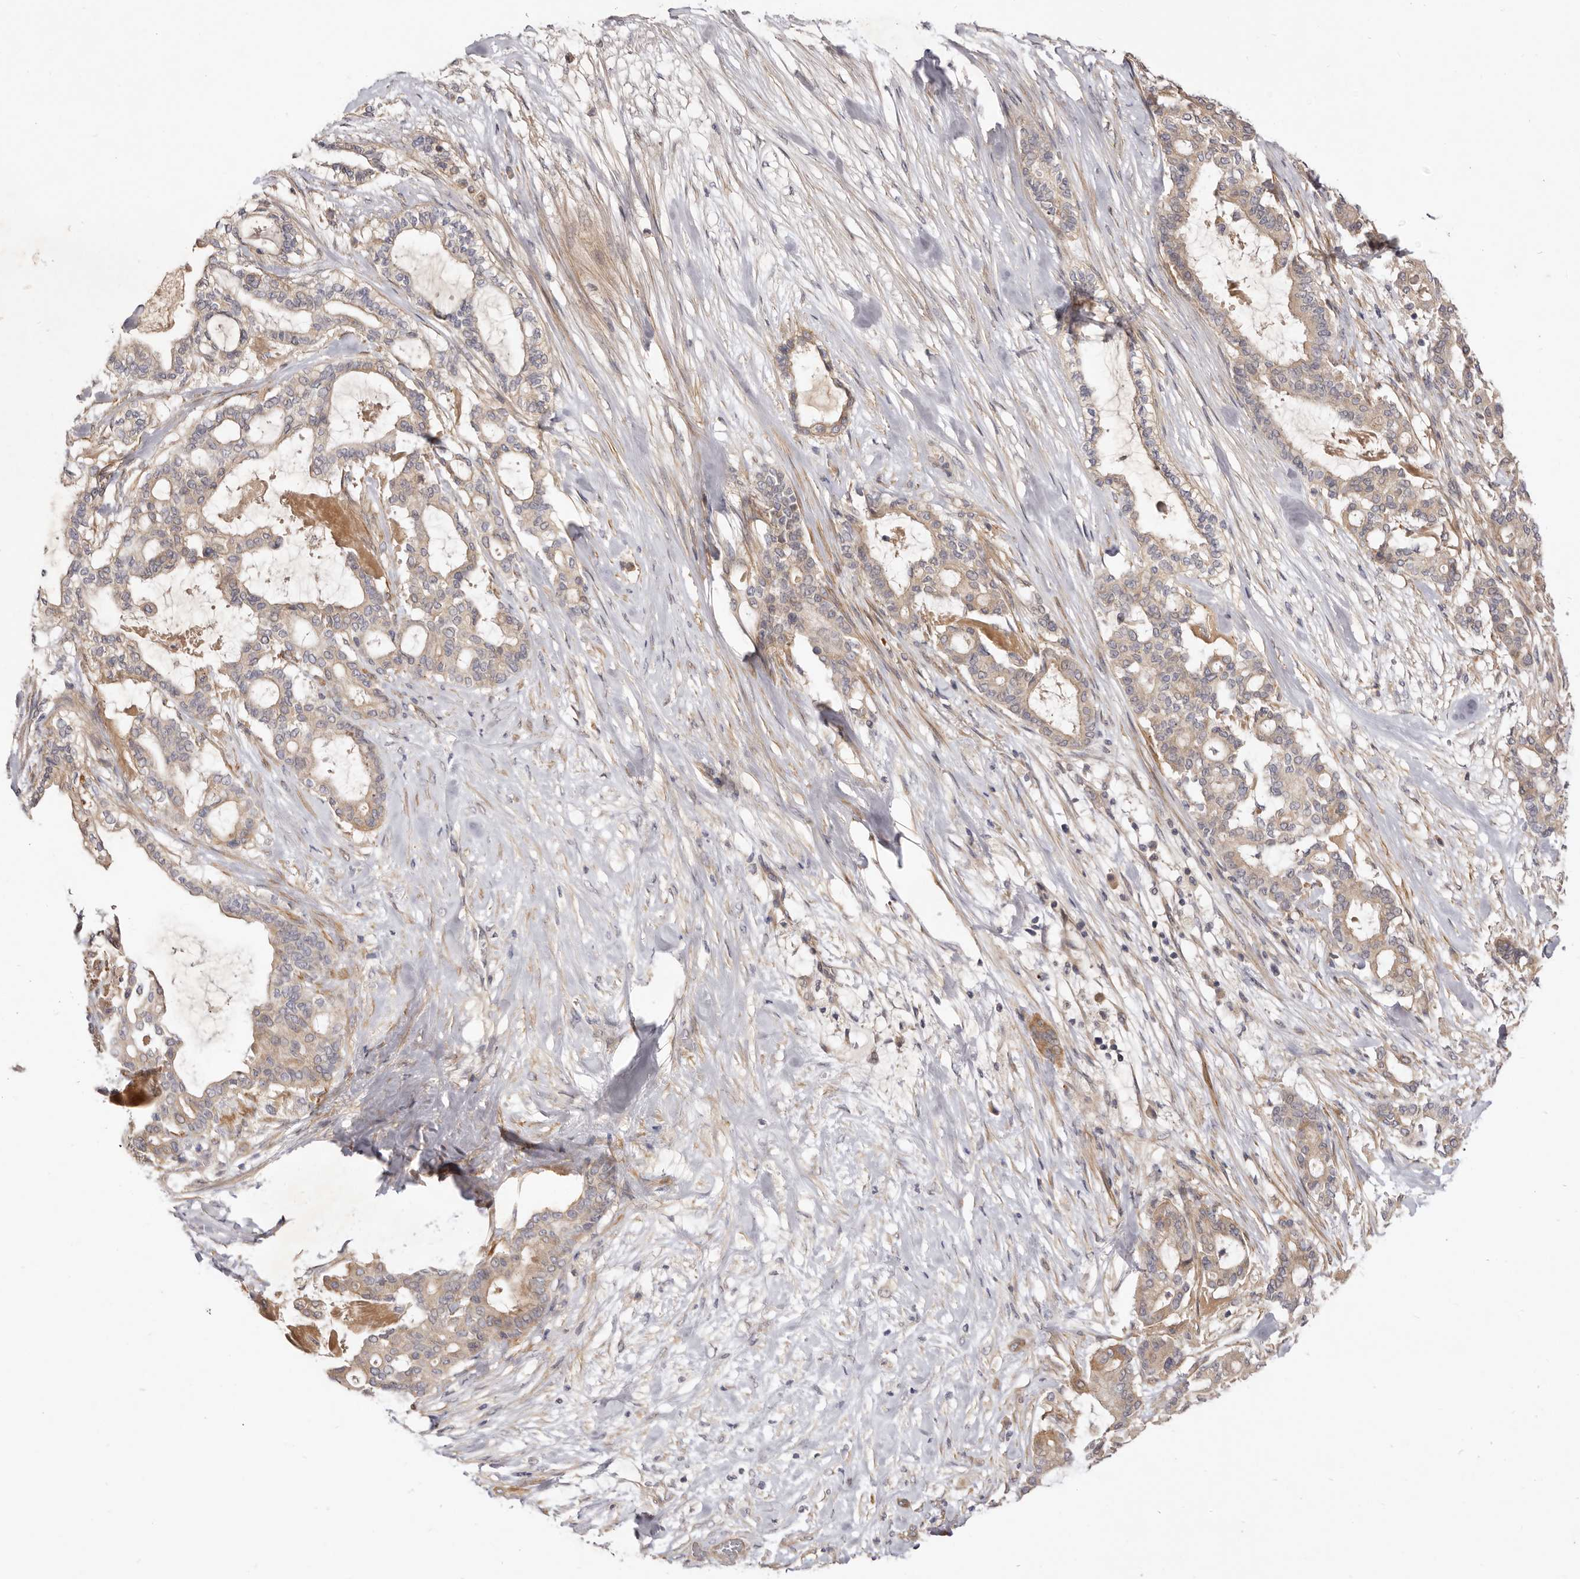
{"staining": {"intensity": "moderate", "quantity": ">75%", "location": "cytoplasmic/membranous"}, "tissue": "pancreatic cancer", "cell_type": "Tumor cells", "image_type": "cancer", "snomed": [{"axis": "morphology", "description": "Adenocarcinoma, NOS"}, {"axis": "topography", "description": "Pancreas"}], "caption": "The photomicrograph displays immunohistochemical staining of pancreatic adenocarcinoma. There is moderate cytoplasmic/membranous expression is seen in about >75% of tumor cells.", "gene": "ADAMTS9", "patient": {"sex": "male", "age": 63}}